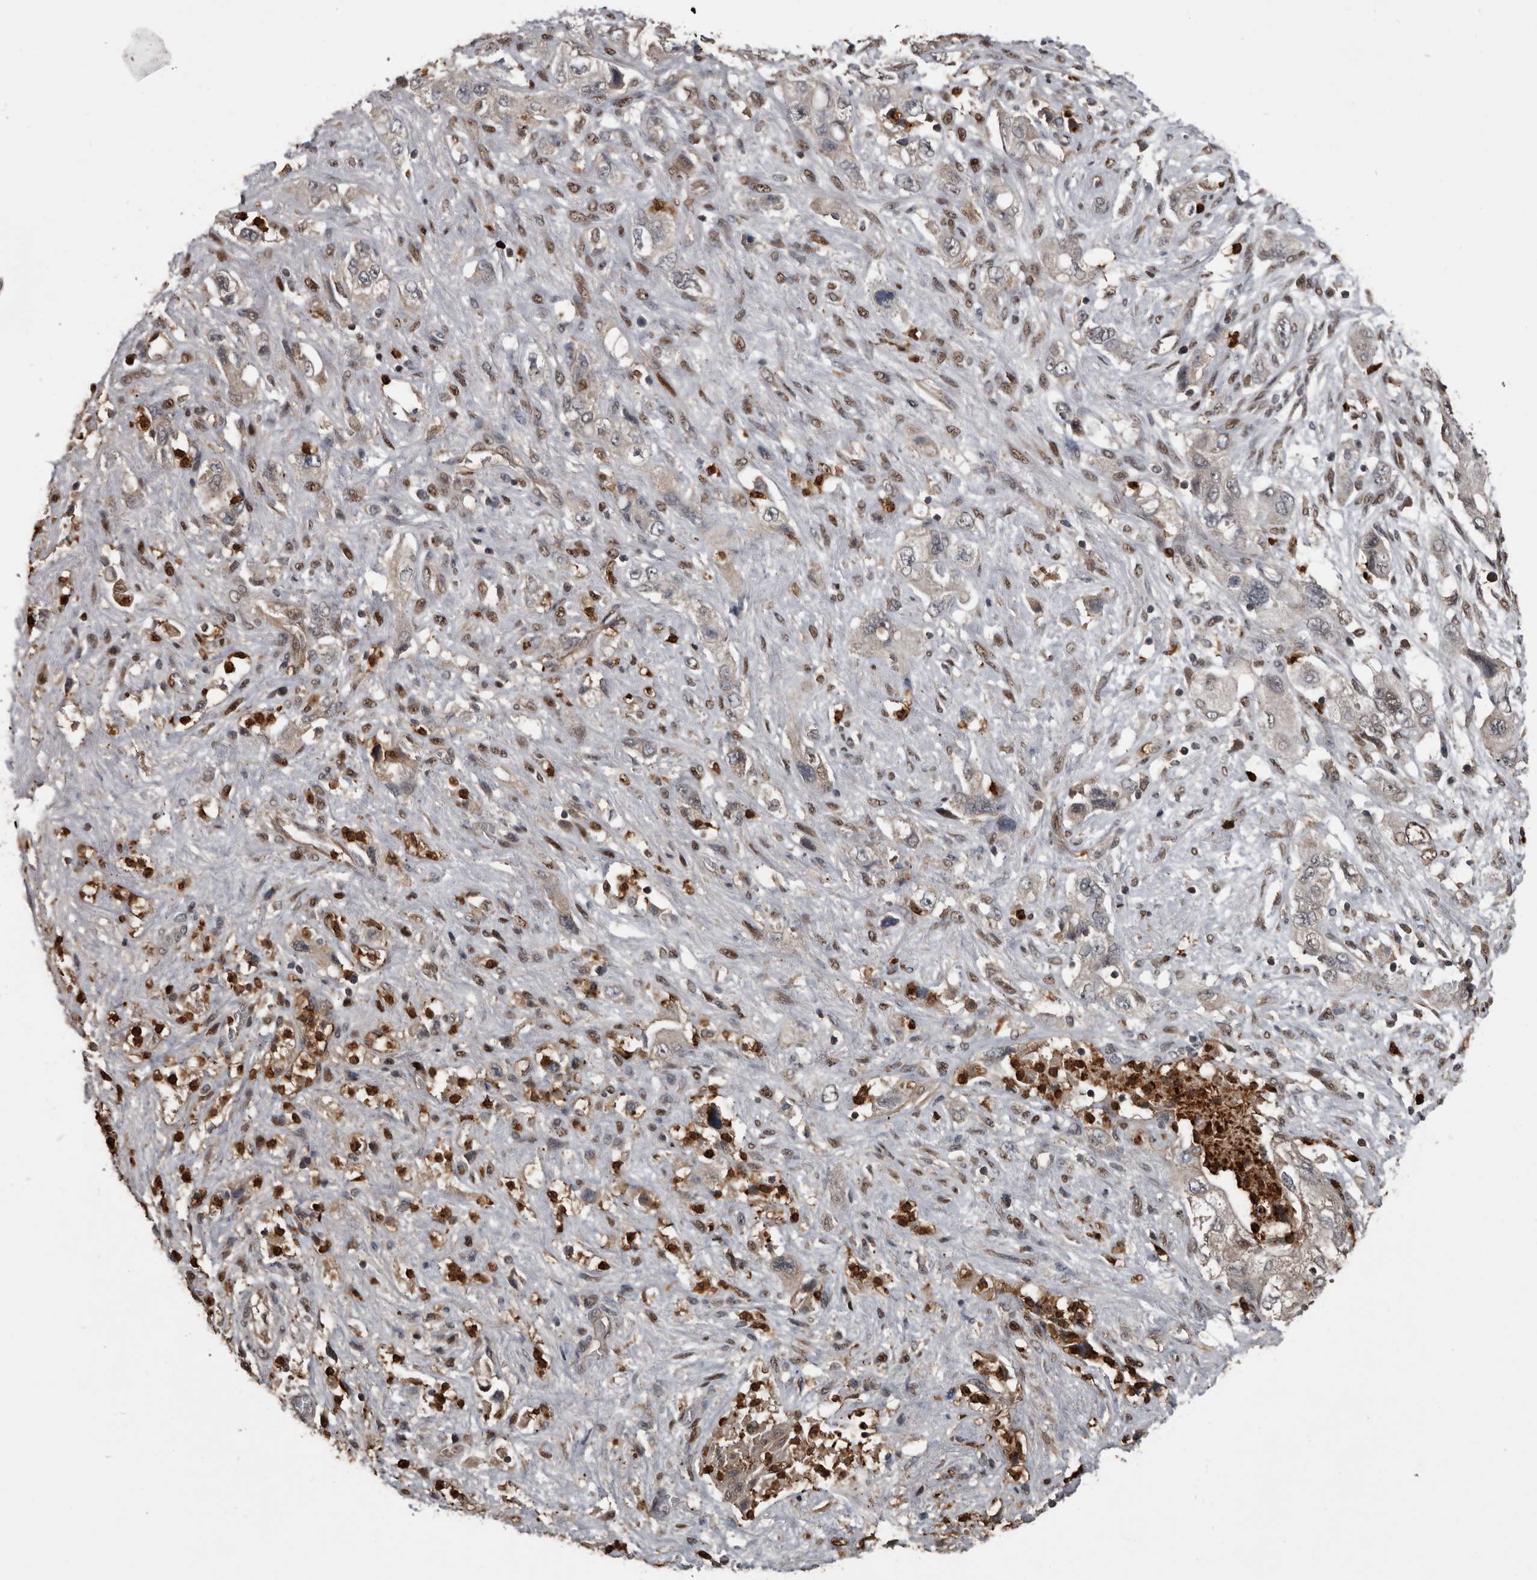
{"staining": {"intensity": "weak", "quantity": "25%-75%", "location": "cytoplasmic/membranous,nuclear"}, "tissue": "pancreatic cancer", "cell_type": "Tumor cells", "image_type": "cancer", "snomed": [{"axis": "morphology", "description": "Adenocarcinoma, NOS"}, {"axis": "topography", "description": "Pancreas"}], "caption": "Human adenocarcinoma (pancreatic) stained with a protein marker shows weak staining in tumor cells.", "gene": "FSBP", "patient": {"sex": "female", "age": 73}}